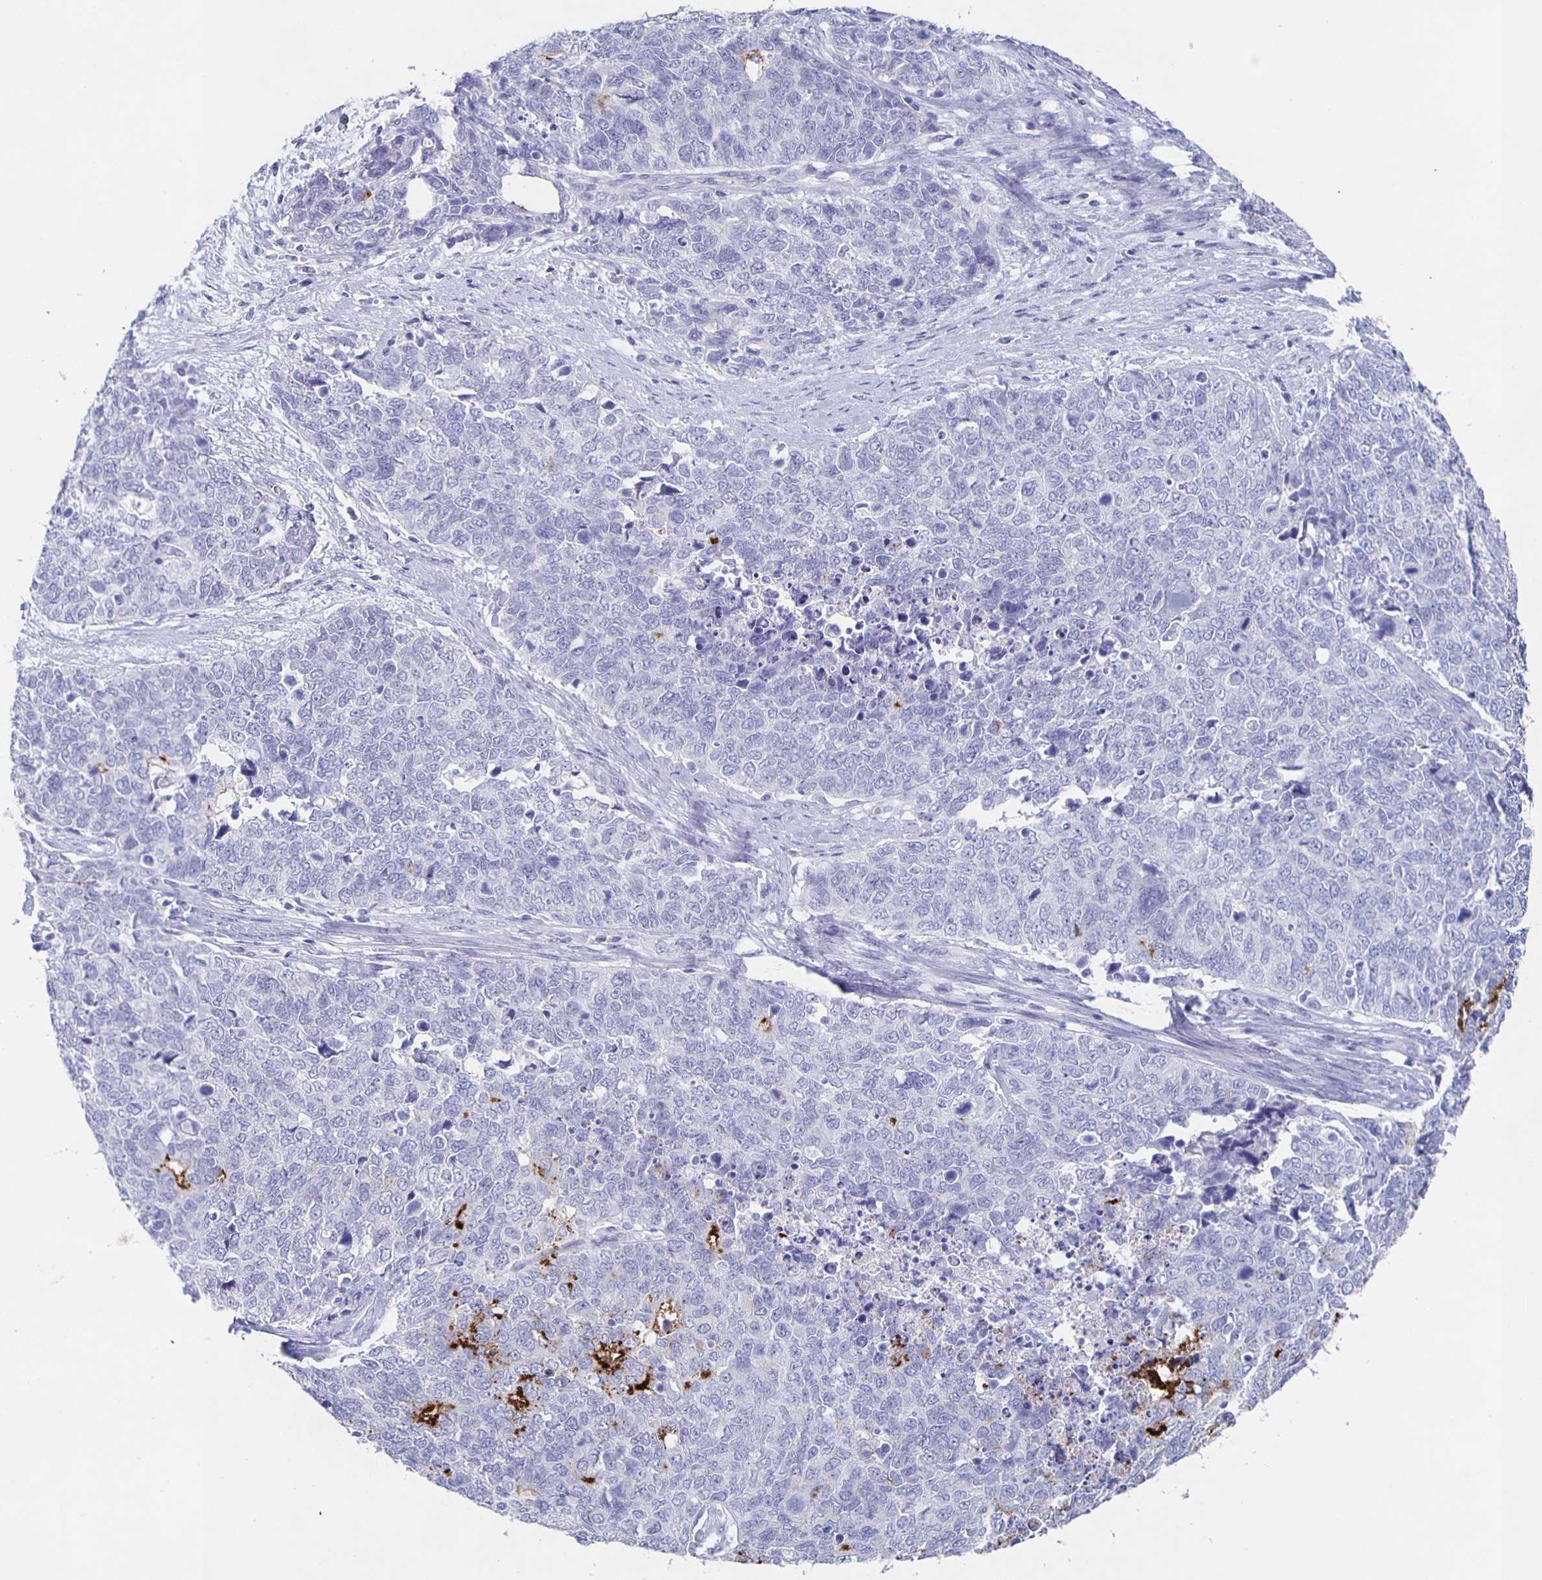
{"staining": {"intensity": "negative", "quantity": "none", "location": "none"}, "tissue": "cervical cancer", "cell_type": "Tumor cells", "image_type": "cancer", "snomed": [{"axis": "morphology", "description": "Adenocarcinoma, NOS"}, {"axis": "topography", "description": "Cervix"}], "caption": "Immunohistochemistry photomicrograph of neoplastic tissue: cervical adenocarcinoma stained with DAB reveals no significant protein staining in tumor cells.", "gene": "SLC34A2", "patient": {"sex": "female", "age": 63}}